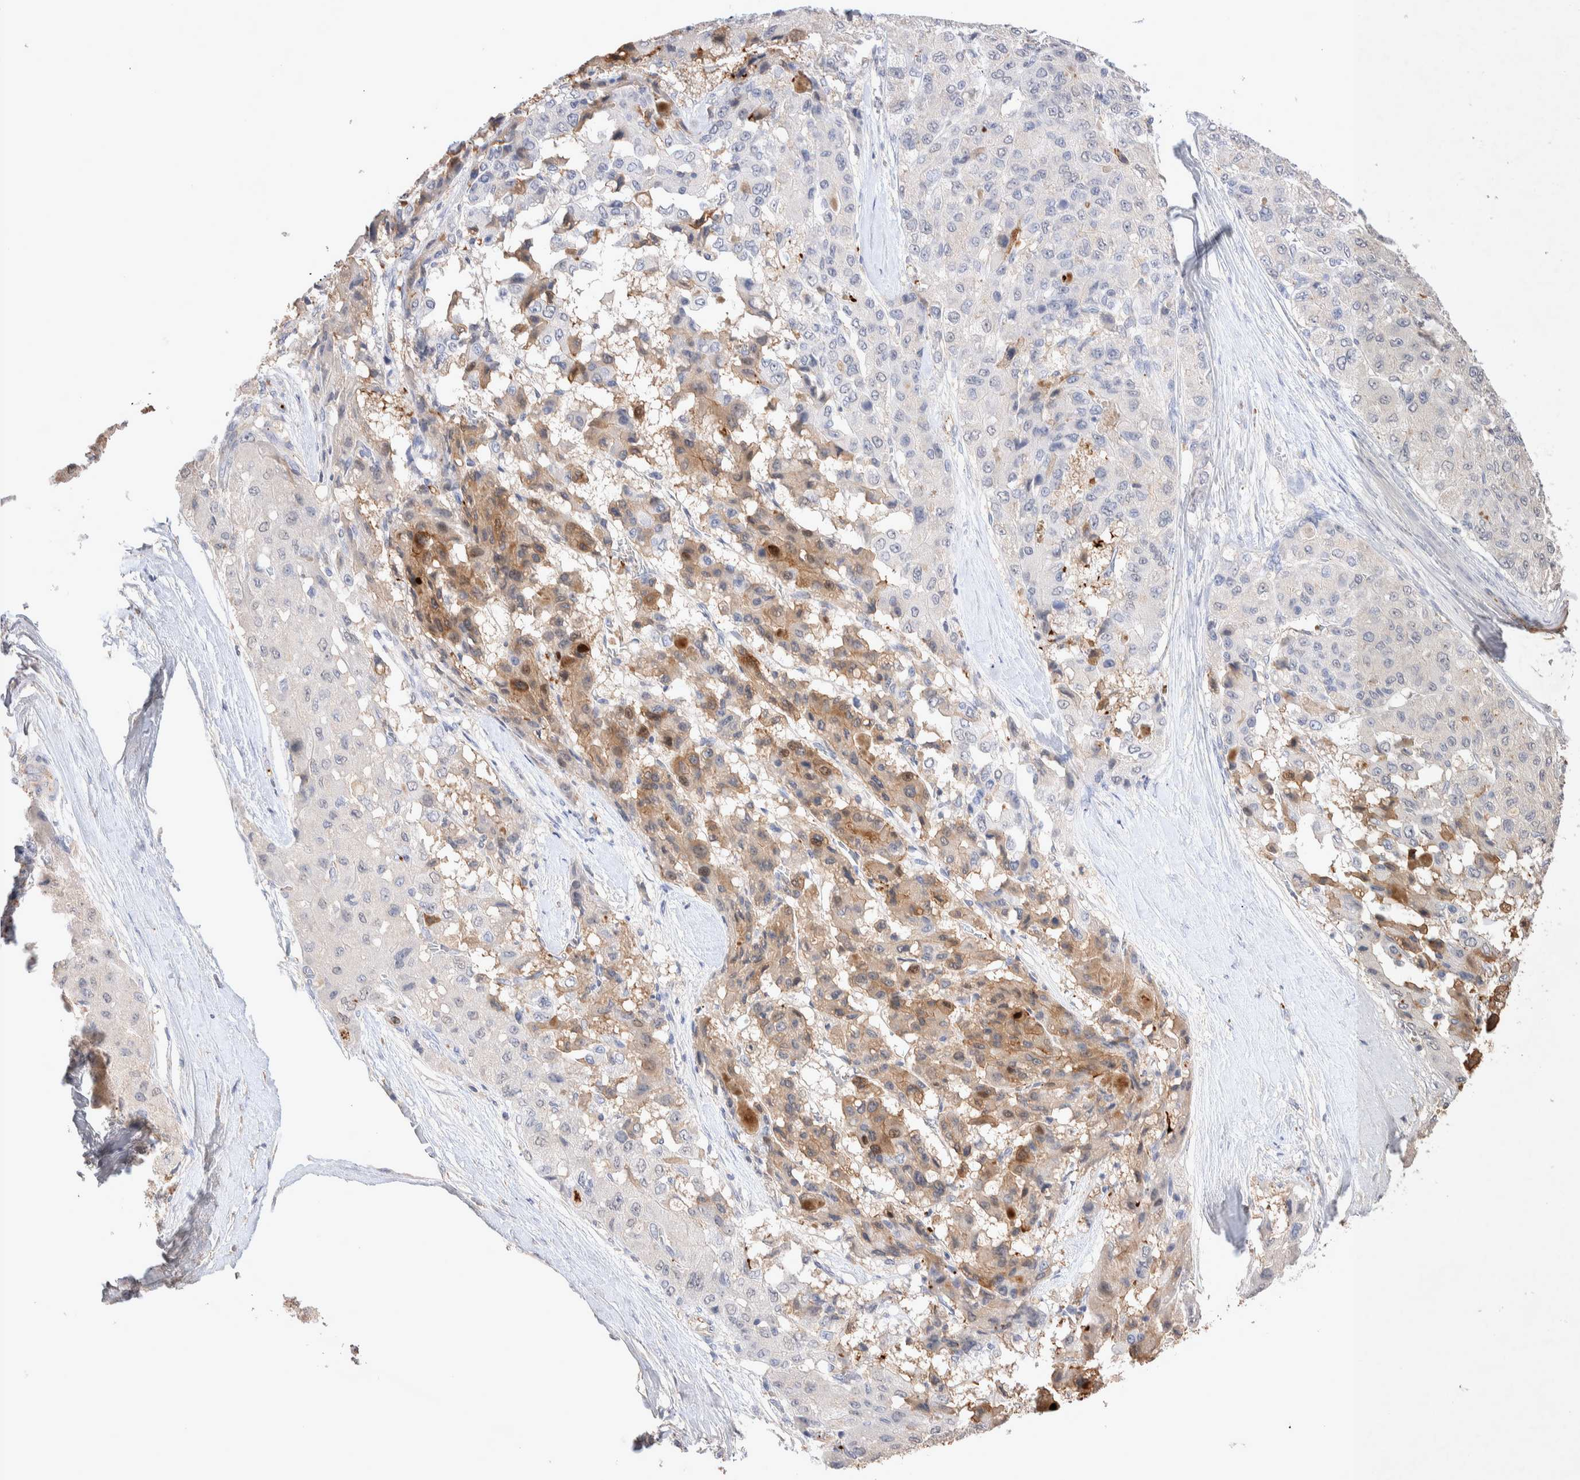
{"staining": {"intensity": "negative", "quantity": "none", "location": "none"}, "tissue": "liver cancer", "cell_type": "Tumor cells", "image_type": "cancer", "snomed": [{"axis": "morphology", "description": "Carcinoma, Hepatocellular, NOS"}, {"axis": "topography", "description": "Liver"}], "caption": "DAB (3,3'-diaminobenzidine) immunohistochemical staining of liver cancer exhibits no significant positivity in tumor cells.", "gene": "FFAR2", "patient": {"sex": "male", "age": 80}}